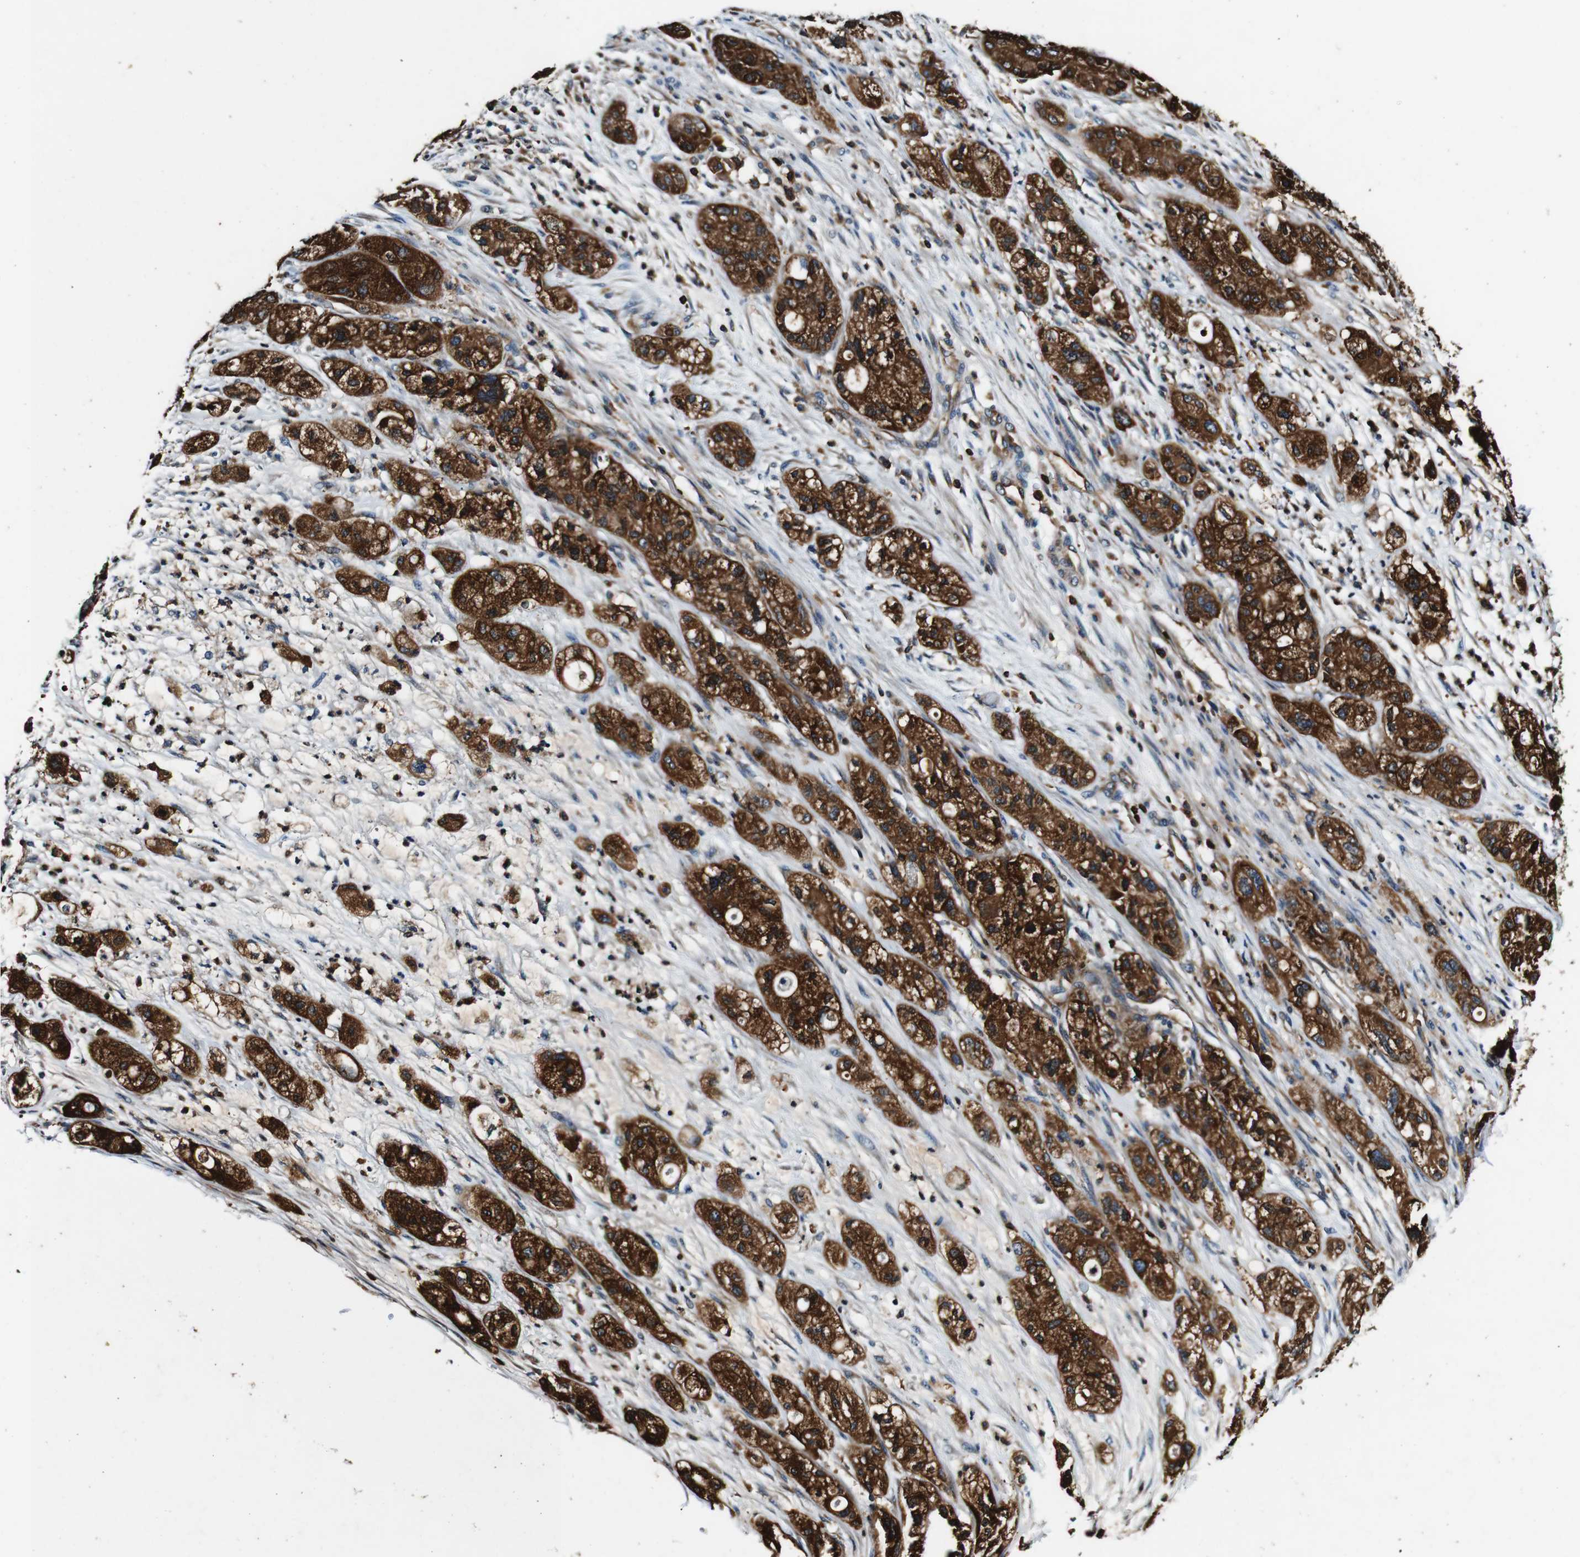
{"staining": {"intensity": "strong", "quantity": ">75%", "location": "cytoplasmic/membranous"}, "tissue": "pancreatic cancer", "cell_type": "Tumor cells", "image_type": "cancer", "snomed": [{"axis": "morphology", "description": "Adenocarcinoma, NOS"}, {"axis": "topography", "description": "Pancreas"}], "caption": "Pancreatic cancer (adenocarcinoma) stained for a protein reveals strong cytoplasmic/membranous positivity in tumor cells. The staining is performed using DAB (3,3'-diaminobenzidine) brown chromogen to label protein expression. The nuclei are counter-stained blue using hematoxylin.", "gene": "RHOT2", "patient": {"sex": "female", "age": 78}}